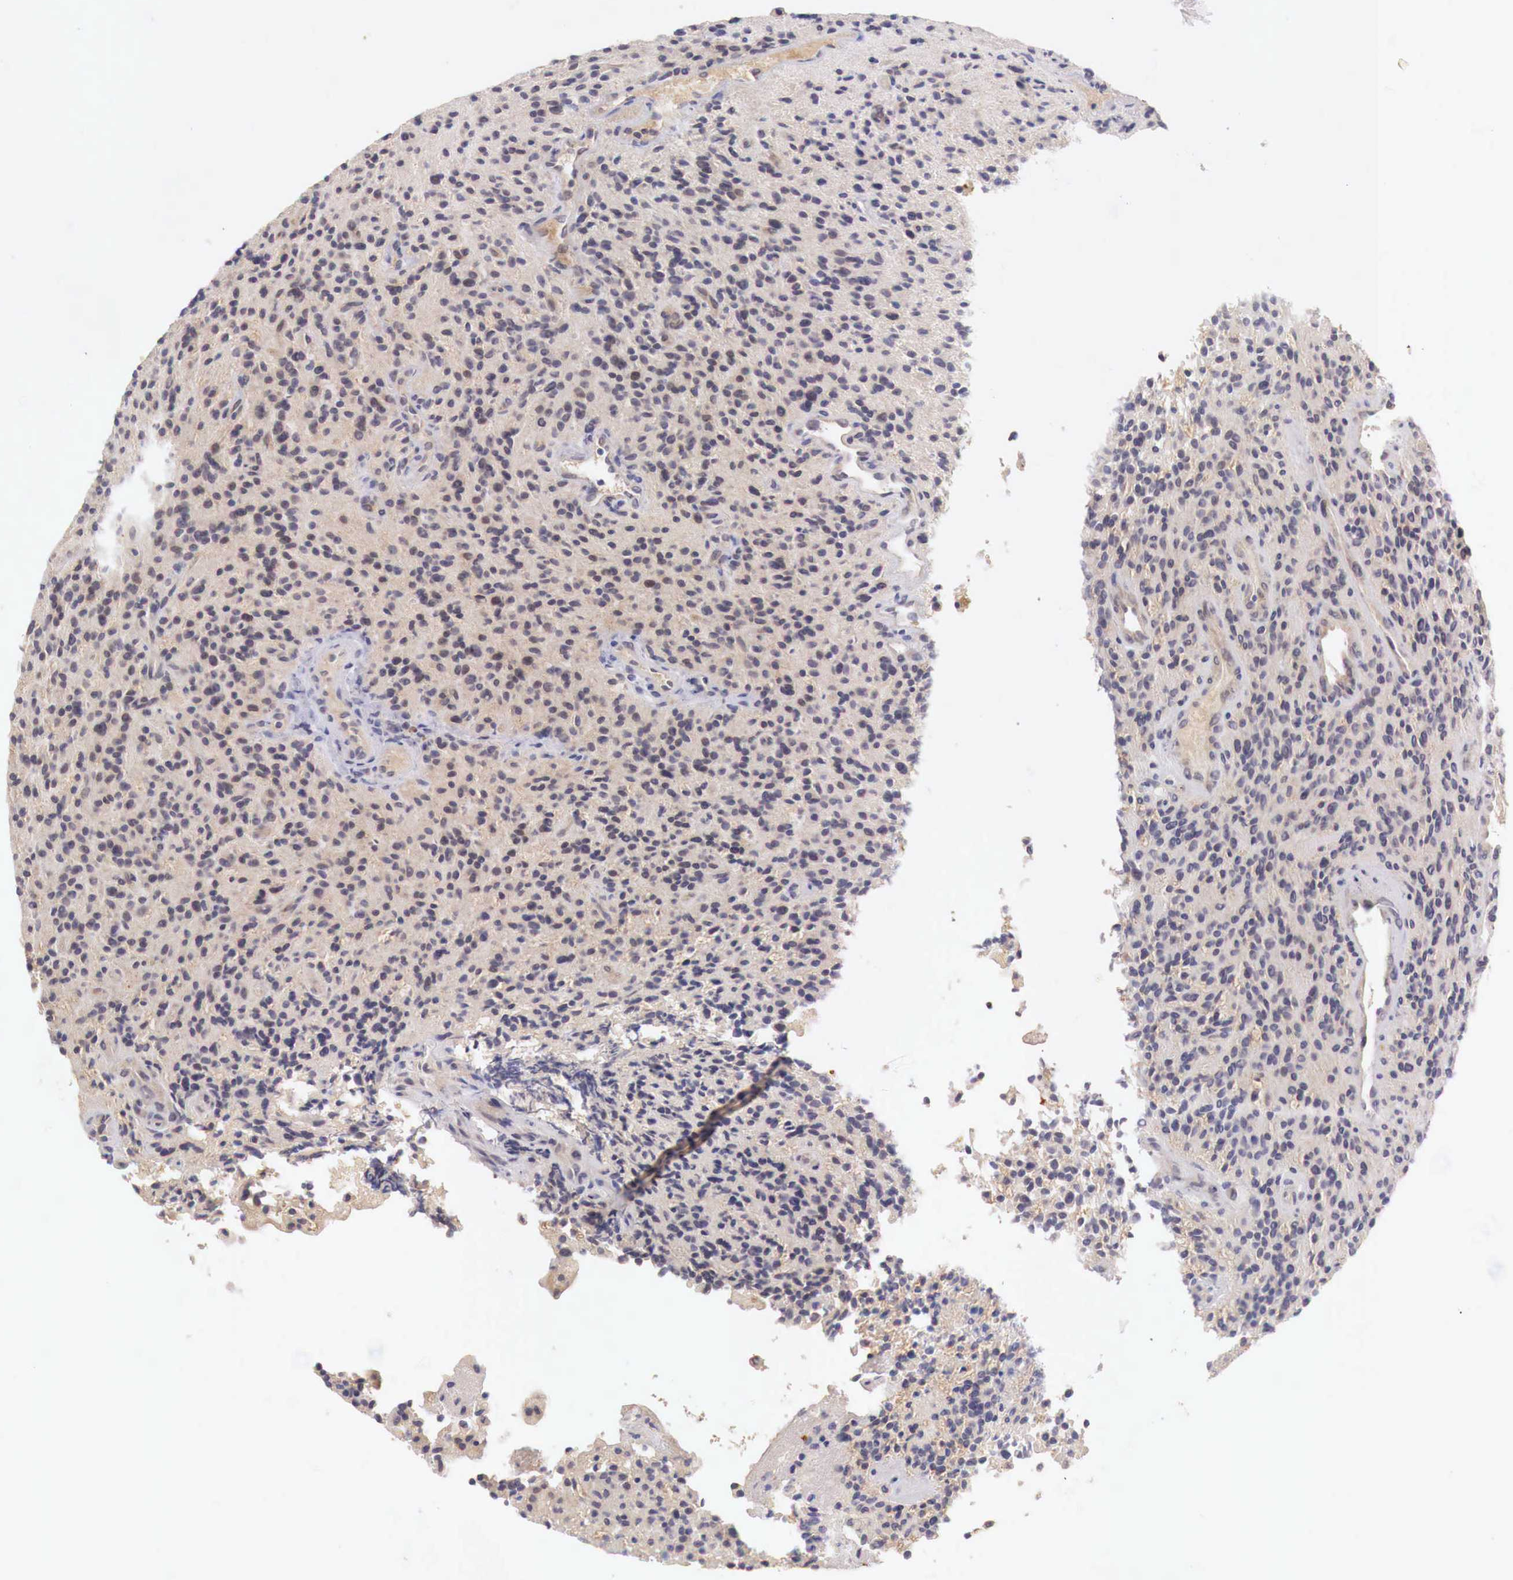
{"staining": {"intensity": "weak", "quantity": ">75%", "location": "cytoplasmic/membranous"}, "tissue": "glioma", "cell_type": "Tumor cells", "image_type": "cancer", "snomed": [{"axis": "morphology", "description": "Glioma, malignant, High grade"}, {"axis": "topography", "description": "Brain"}], "caption": "Tumor cells demonstrate low levels of weak cytoplasmic/membranous staining in about >75% of cells in malignant glioma (high-grade).", "gene": "ITIH6", "patient": {"sex": "female", "age": 13}}